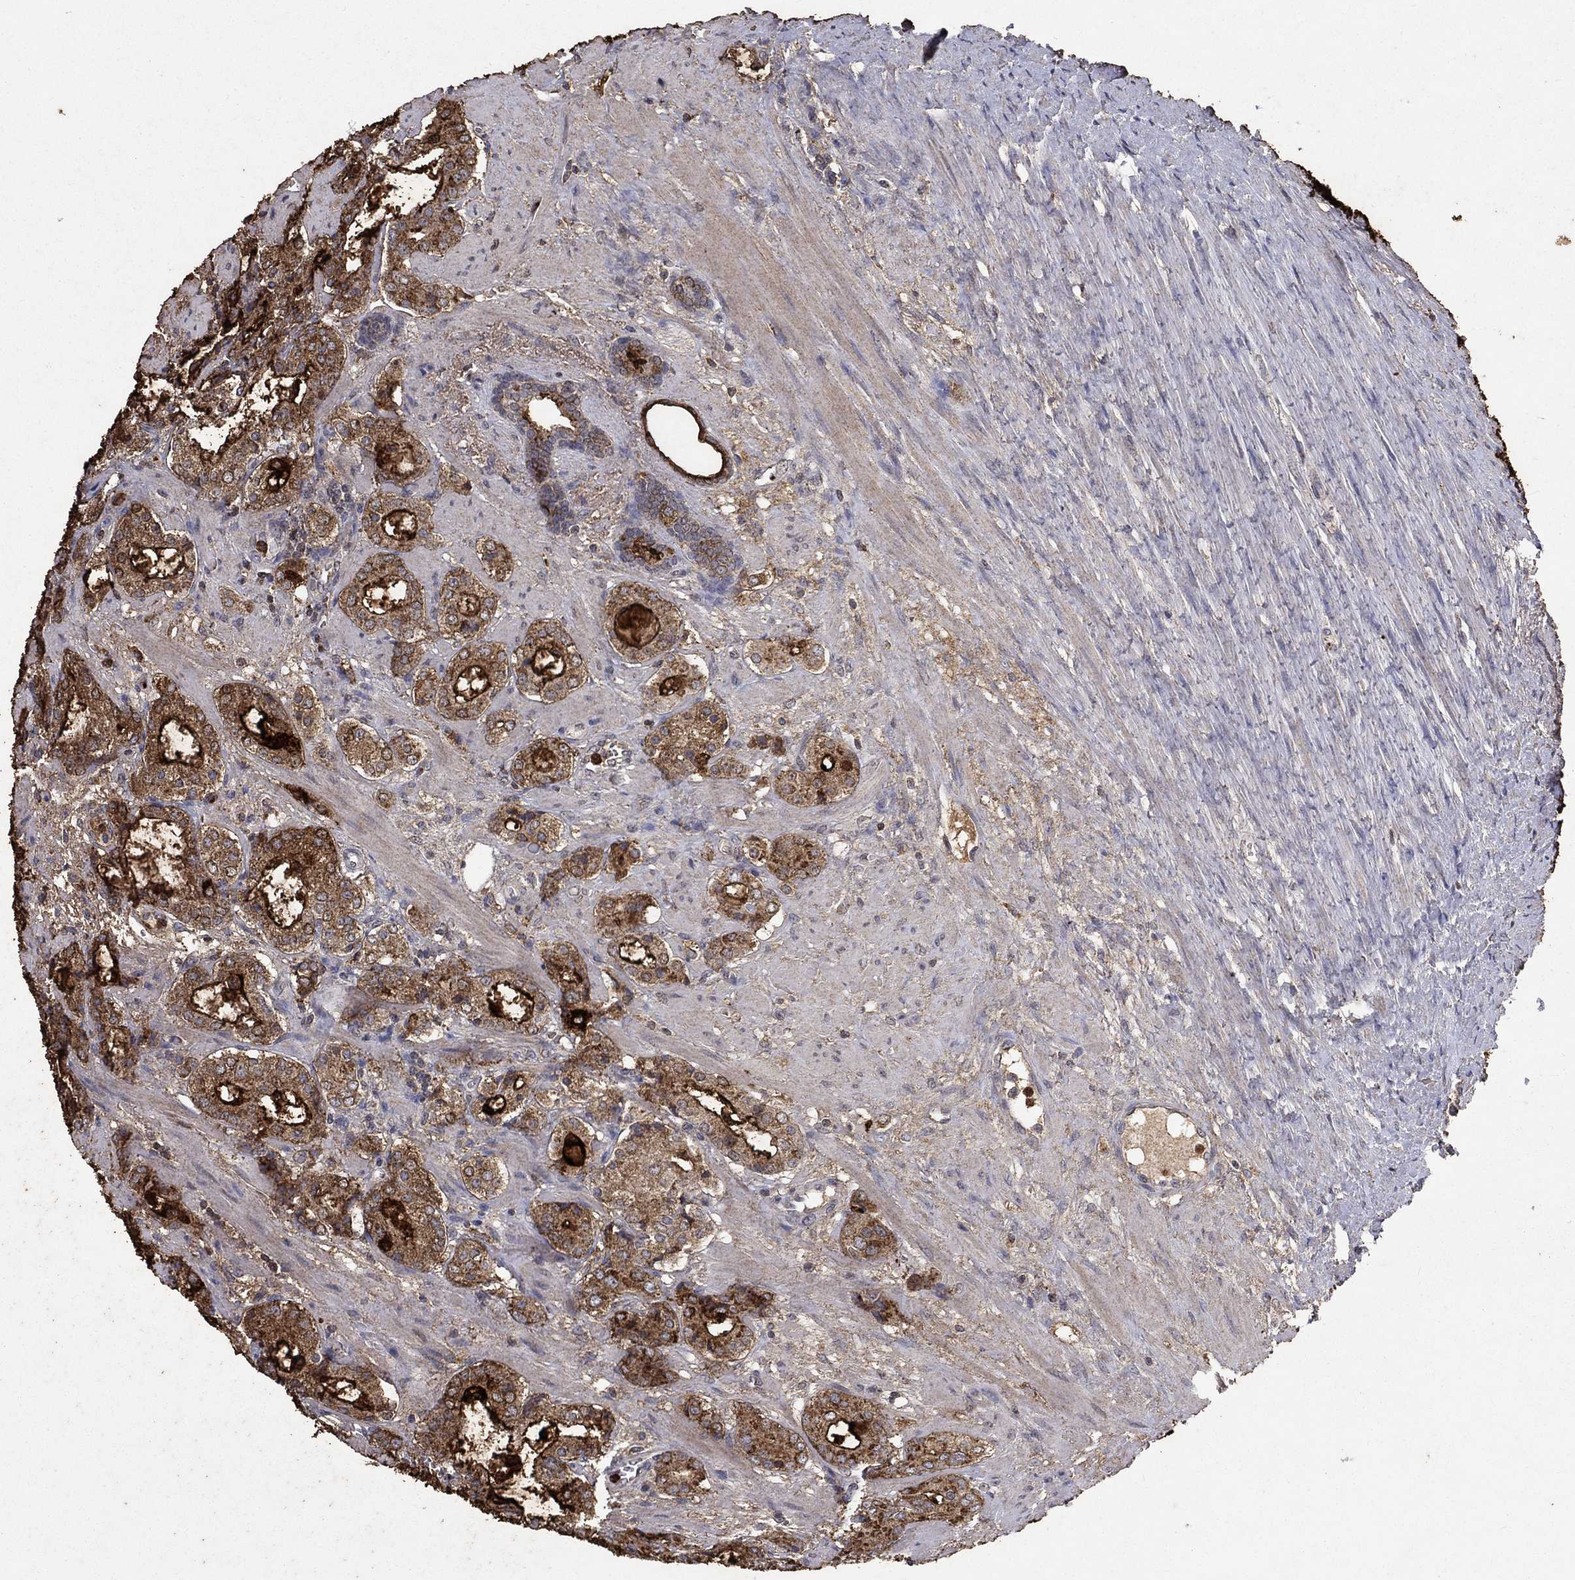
{"staining": {"intensity": "strong", "quantity": "25%-75%", "location": "cytoplasmic/membranous,nuclear"}, "tissue": "prostate cancer", "cell_type": "Tumor cells", "image_type": "cancer", "snomed": [{"axis": "morphology", "description": "Adenocarcinoma, NOS"}, {"axis": "topography", "description": "Prostate"}], "caption": "DAB immunohistochemical staining of prostate adenocarcinoma demonstrates strong cytoplasmic/membranous and nuclear protein expression in approximately 25%-75% of tumor cells.", "gene": "CD24", "patient": {"sex": "male", "age": 66}}